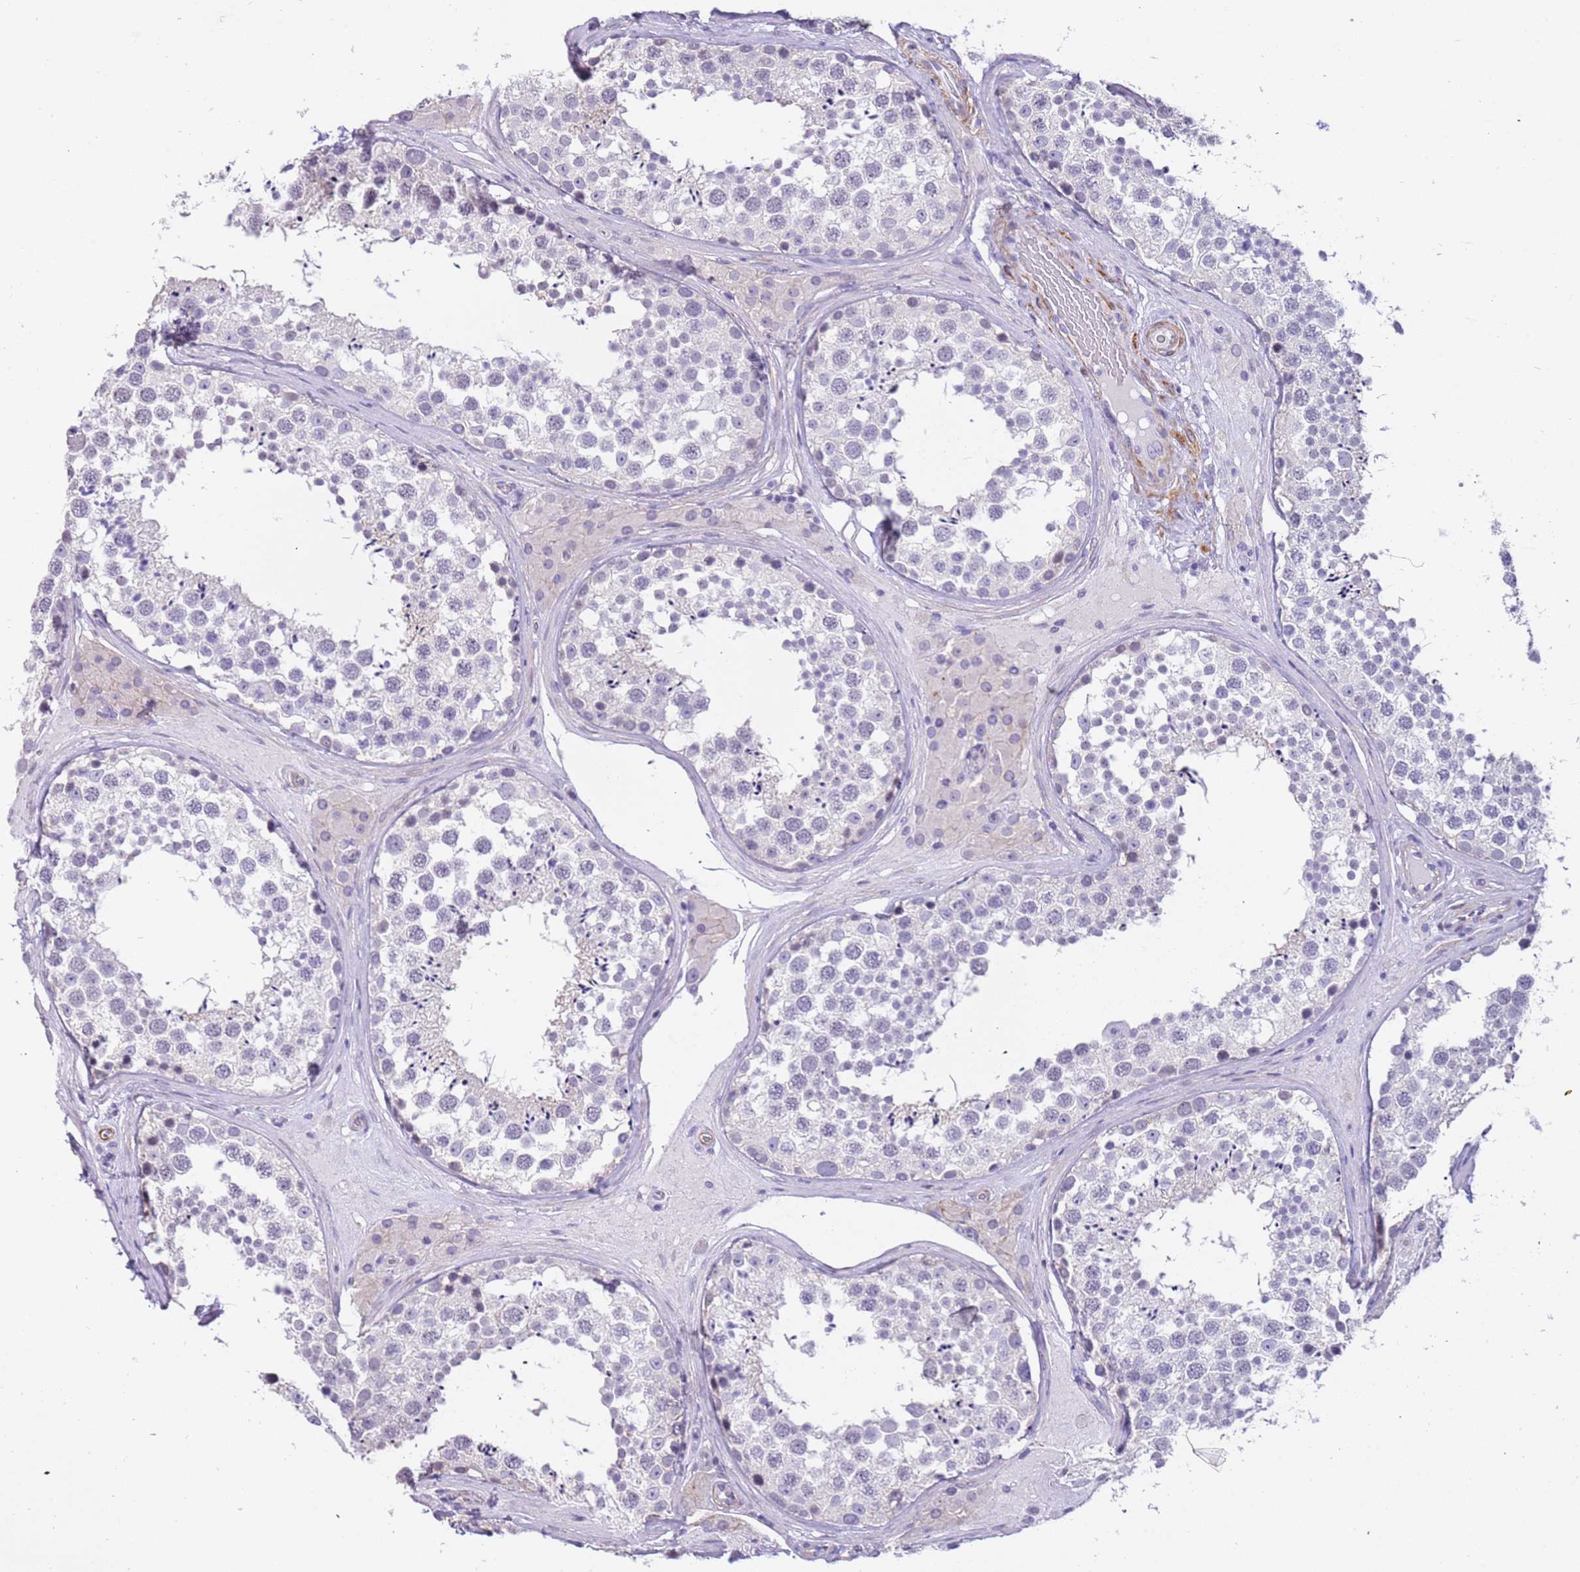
{"staining": {"intensity": "negative", "quantity": "none", "location": "none"}, "tissue": "testis", "cell_type": "Cells in seminiferous ducts", "image_type": "normal", "snomed": [{"axis": "morphology", "description": "Normal tissue, NOS"}, {"axis": "topography", "description": "Testis"}], "caption": "The image displays no staining of cells in seminiferous ducts in normal testis. (DAB (3,3'-diaminobenzidine) IHC, high magnification).", "gene": "PCGF2", "patient": {"sex": "male", "age": 46}}